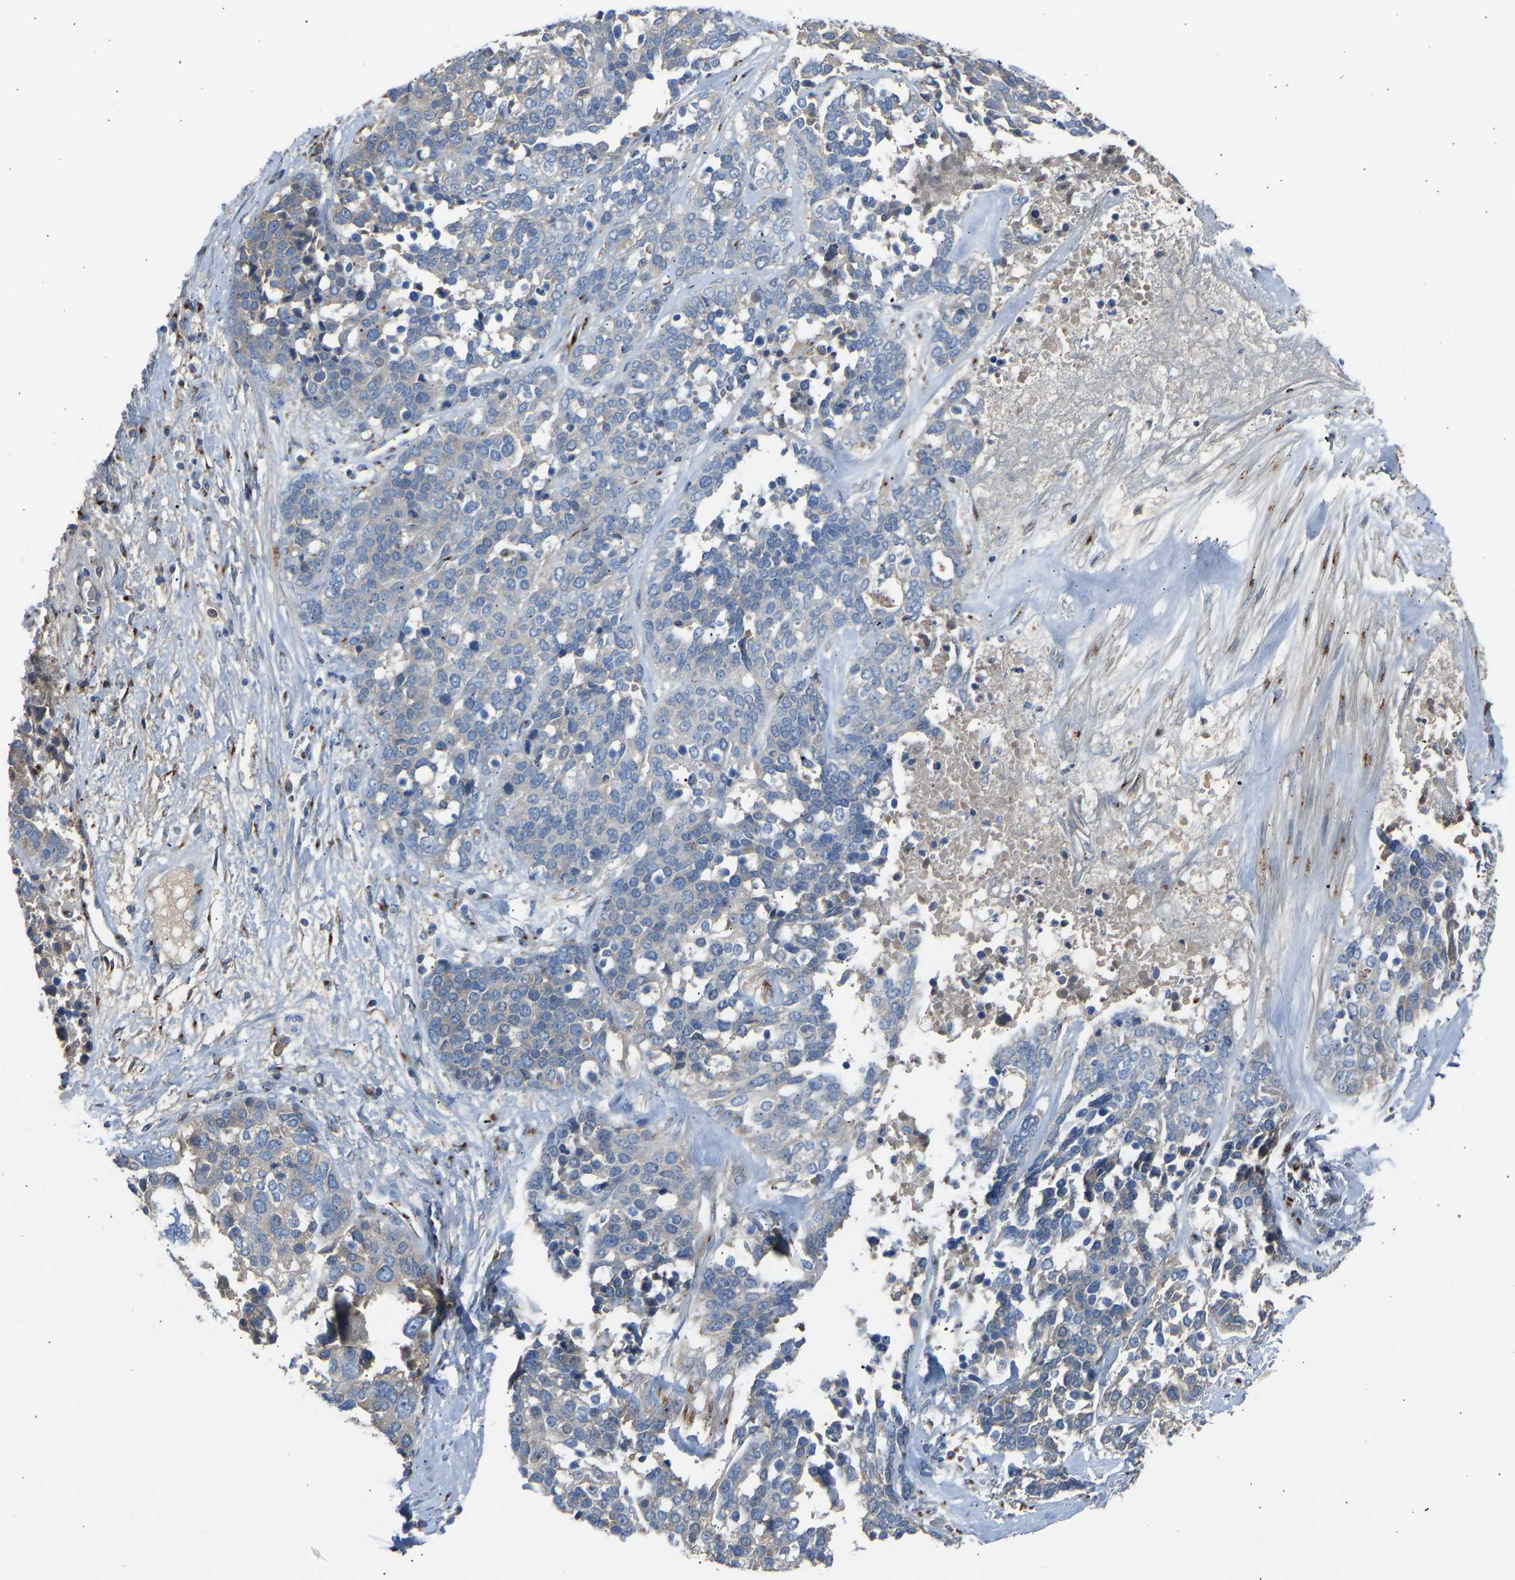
{"staining": {"intensity": "negative", "quantity": "none", "location": "none"}, "tissue": "ovarian cancer", "cell_type": "Tumor cells", "image_type": "cancer", "snomed": [{"axis": "morphology", "description": "Cystadenocarcinoma, serous, NOS"}, {"axis": "topography", "description": "Ovary"}], "caption": "This image is of ovarian cancer stained with IHC to label a protein in brown with the nuclei are counter-stained blue. There is no expression in tumor cells. (Brightfield microscopy of DAB immunohistochemistry (IHC) at high magnification).", "gene": "CYREN", "patient": {"sex": "female", "age": 44}}